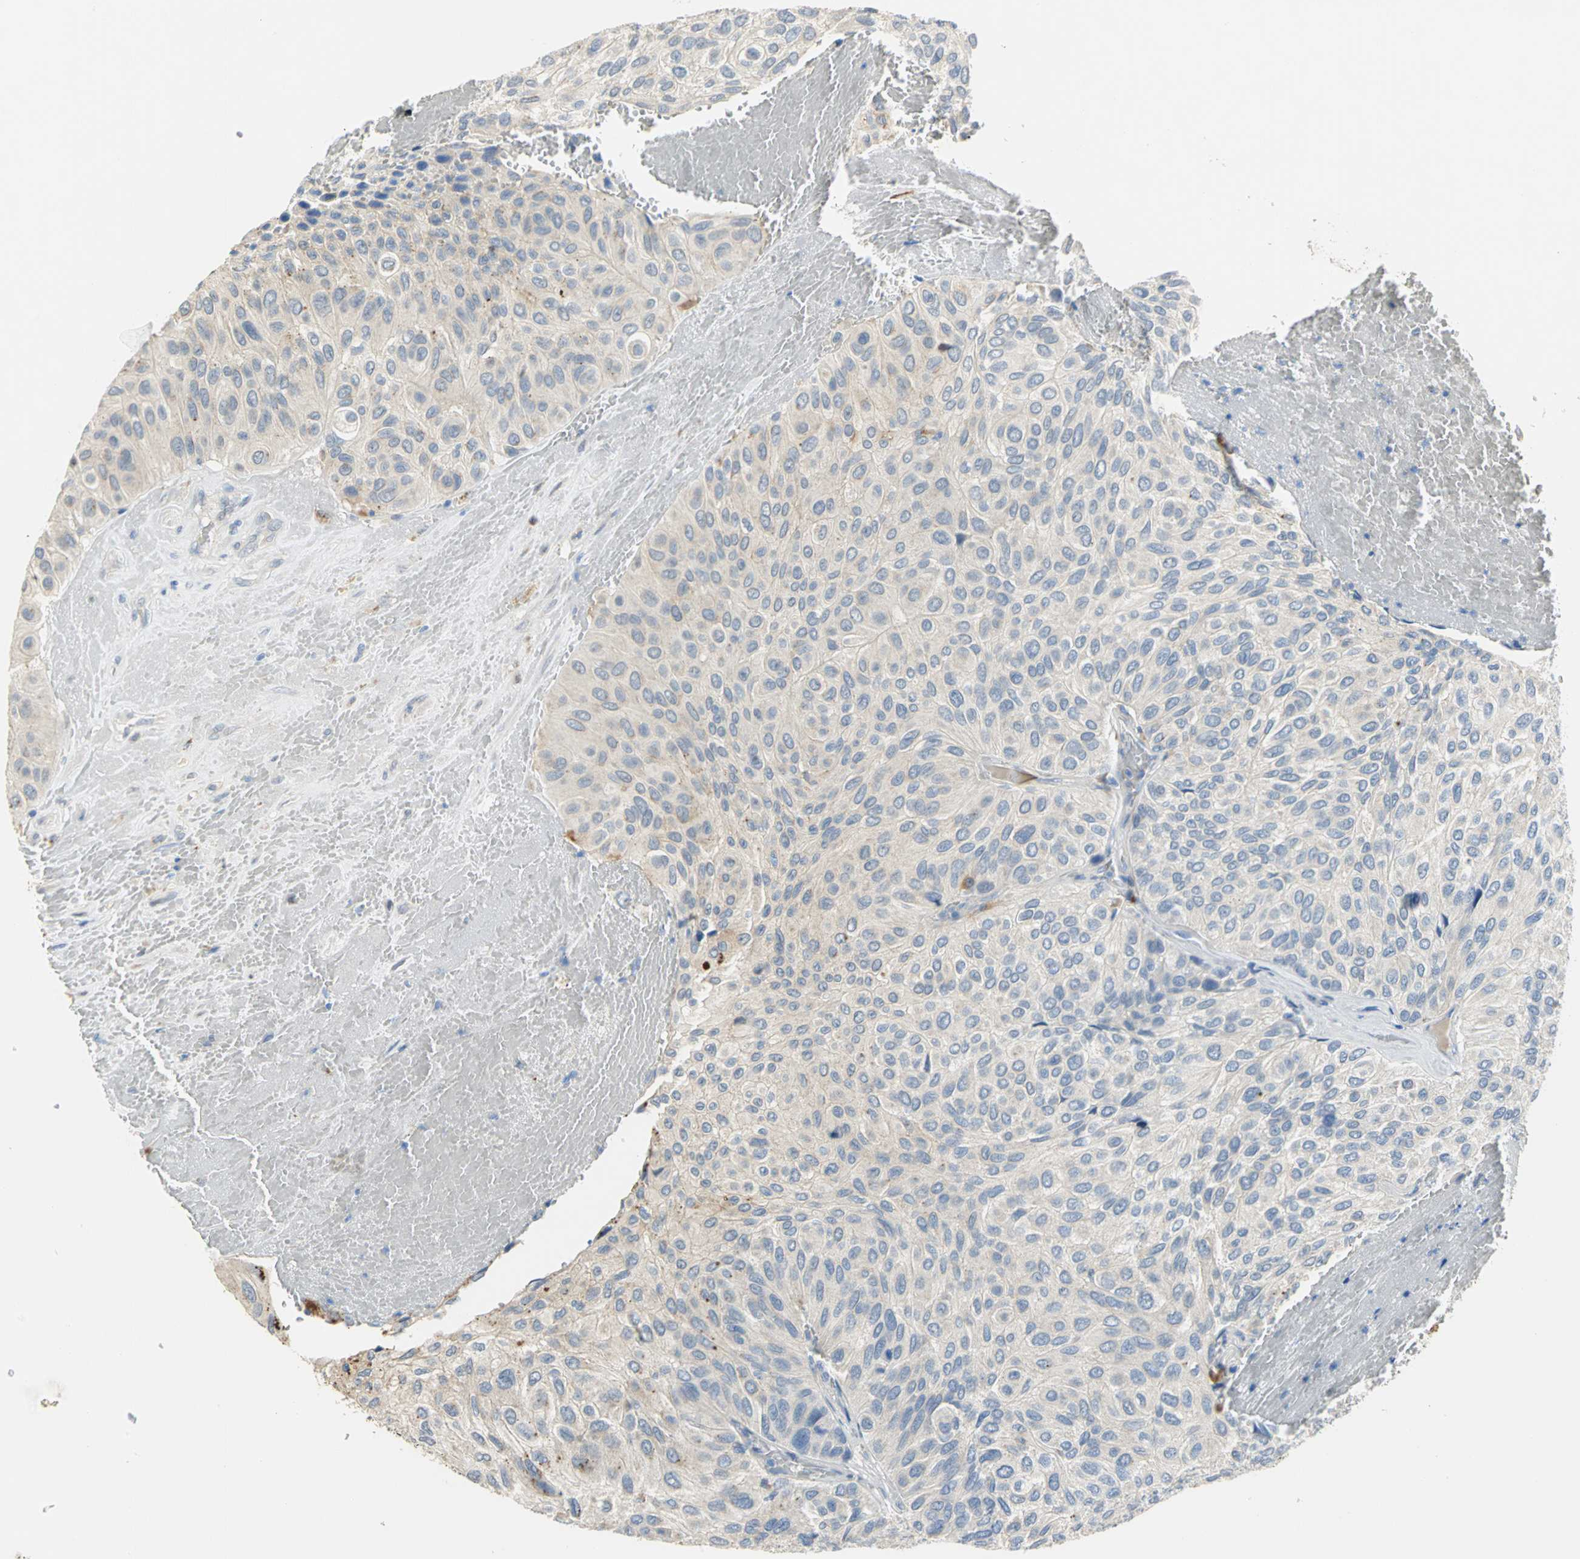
{"staining": {"intensity": "negative", "quantity": "none", "location": "none"}, "tissue": "urothelial cancer", "cell_type": "Tumor cells", "image_type": "cancer", "snomed": [{"axis": "morphology", "description": "Urothelial carcinoma, High grade"}, {"axis": "topography", "description": "Urinary bladder"}], "caption": "Immunohistochemistry of human high-grade urothelial carcinoma demonstrates no positivity in tumor cells.", "gene": "IL17RB", "patient": {"sex": "male", "age": 66}}